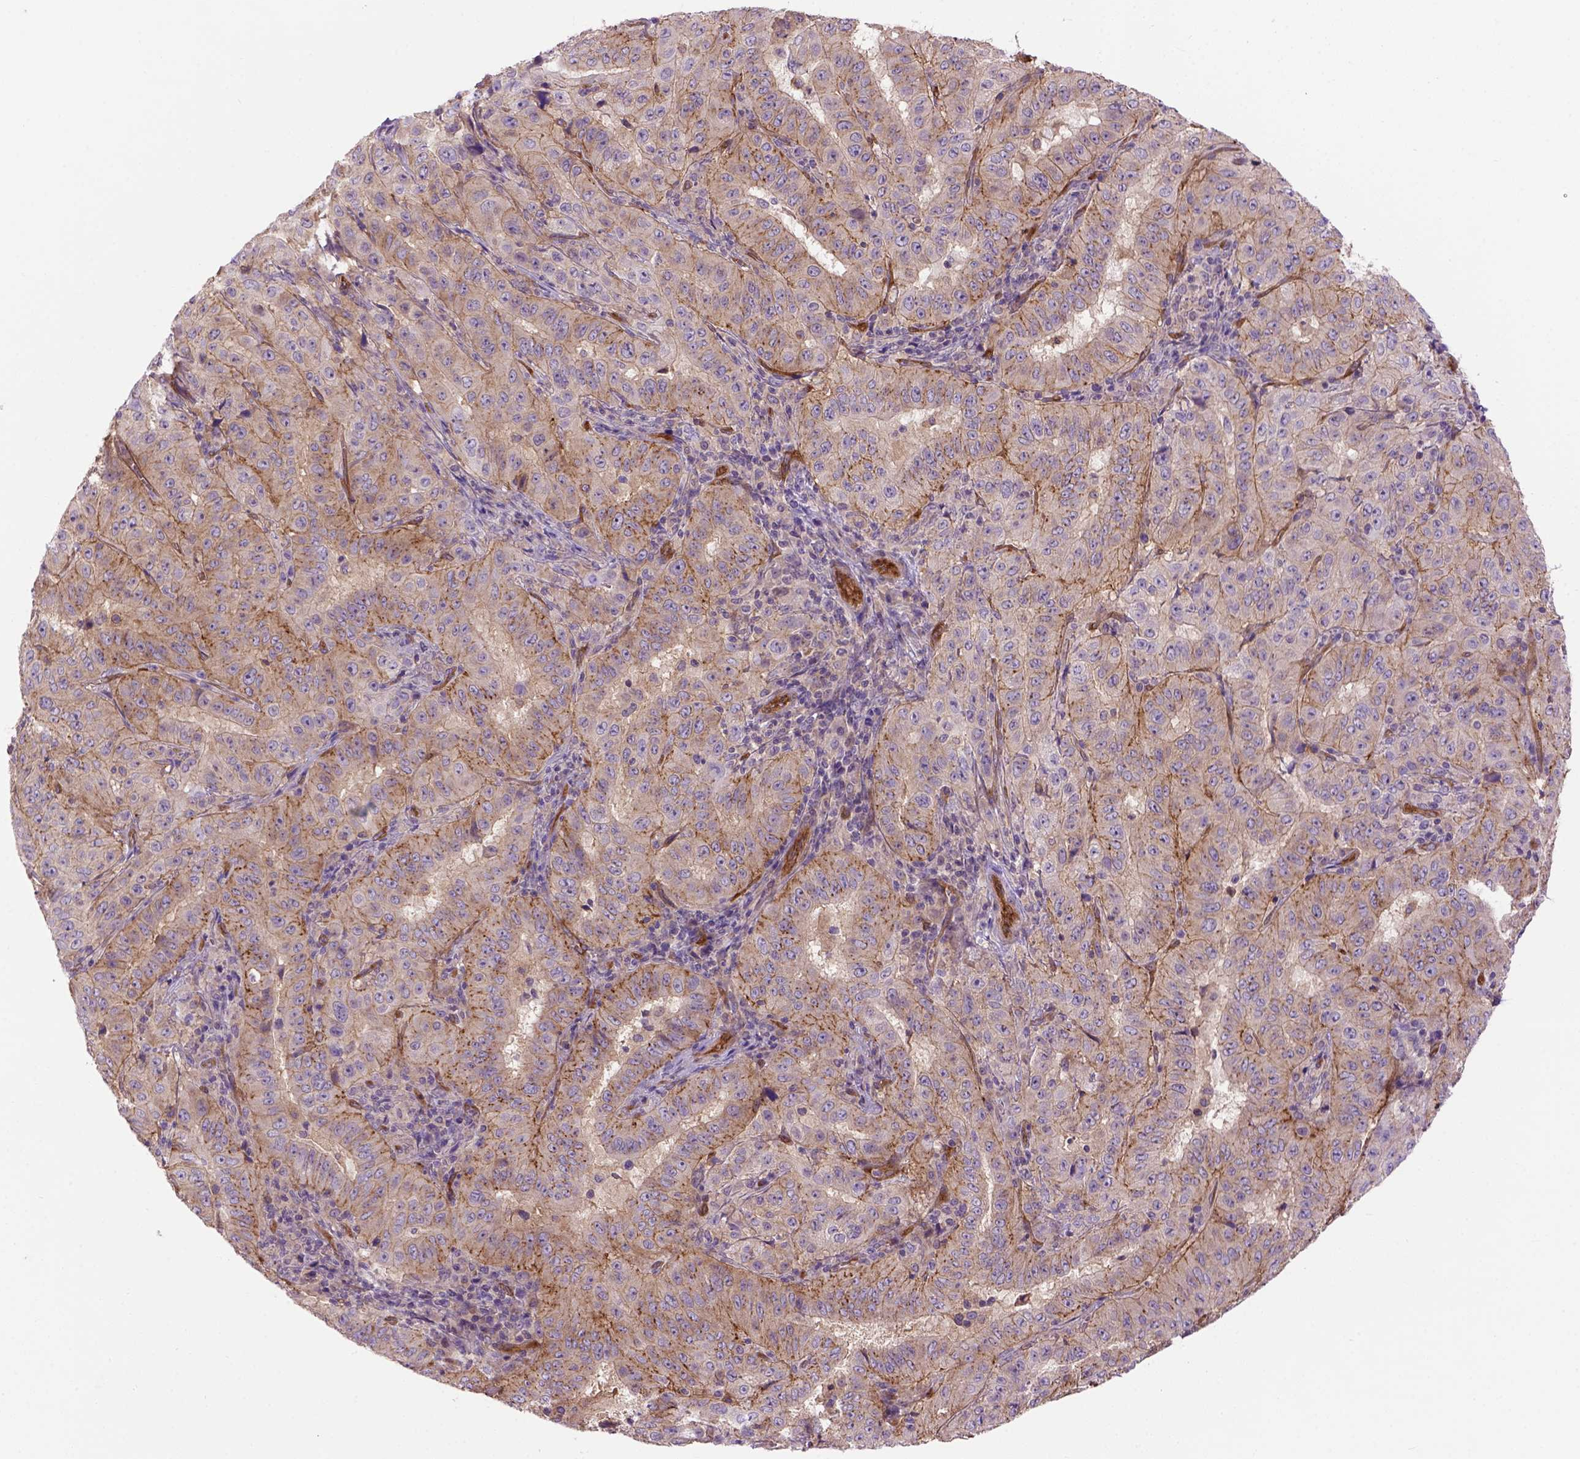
{"staining": {"intensity": "moderate", "quantity": "25%-75%", "location": "cytoplasmic/membranous"}, "tissue": "pancreatic cancer", "cell_type": "Tumor cells", "image_type": "cancer", "snomed": [{"axis": "morphology", "description": "Adenocarcinoma, NOS"}, {"axis": "topography", "description": "Pancreas"}], "caption": "This is a photomicrograph of immunohistochemistry staining of pancreatic adenocarcinoma, which shows moderate expression in the cytoplasmic/membranous of tumor cells.", "gene": "CASKIN2", "patient": {"sex": "male", "age": 63}}